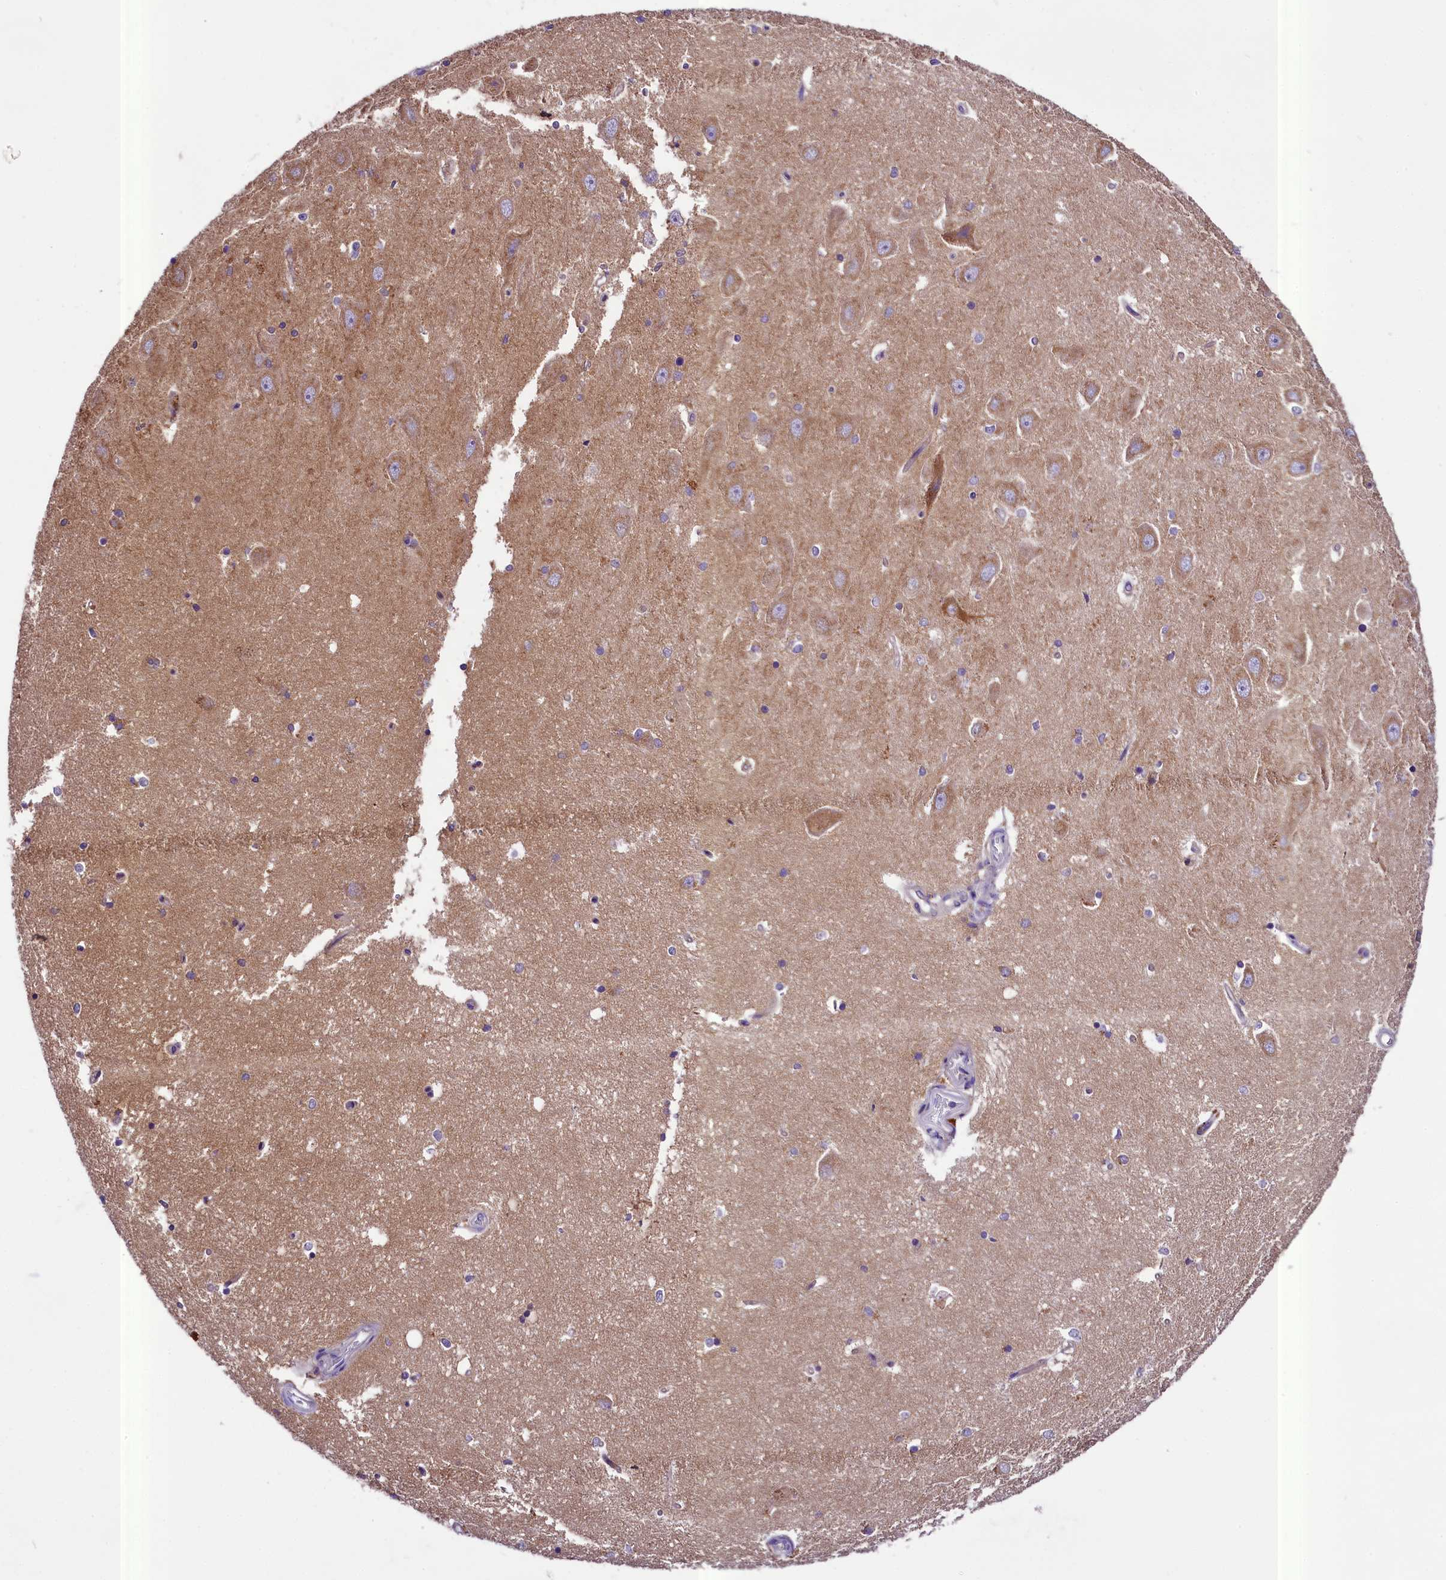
{"staining": {"intensity": "weak", "quantity": "<25%", "location": "cytoplasmic/membranous"}, "tissue": "hippocampus", "cell_type": "Glial cells", "image_type": "normal", "snomed": [{"axis": "morphology", "description": "Normal tissue, NOS"}, {"axis": "topography", "description": "Hippocampus"}], "caption": "Human hippocampus stained for a protein using IHC shows no staining in glial cells.", "gene": "PEMT", "patient": {"sex": "male", "age": 45}}